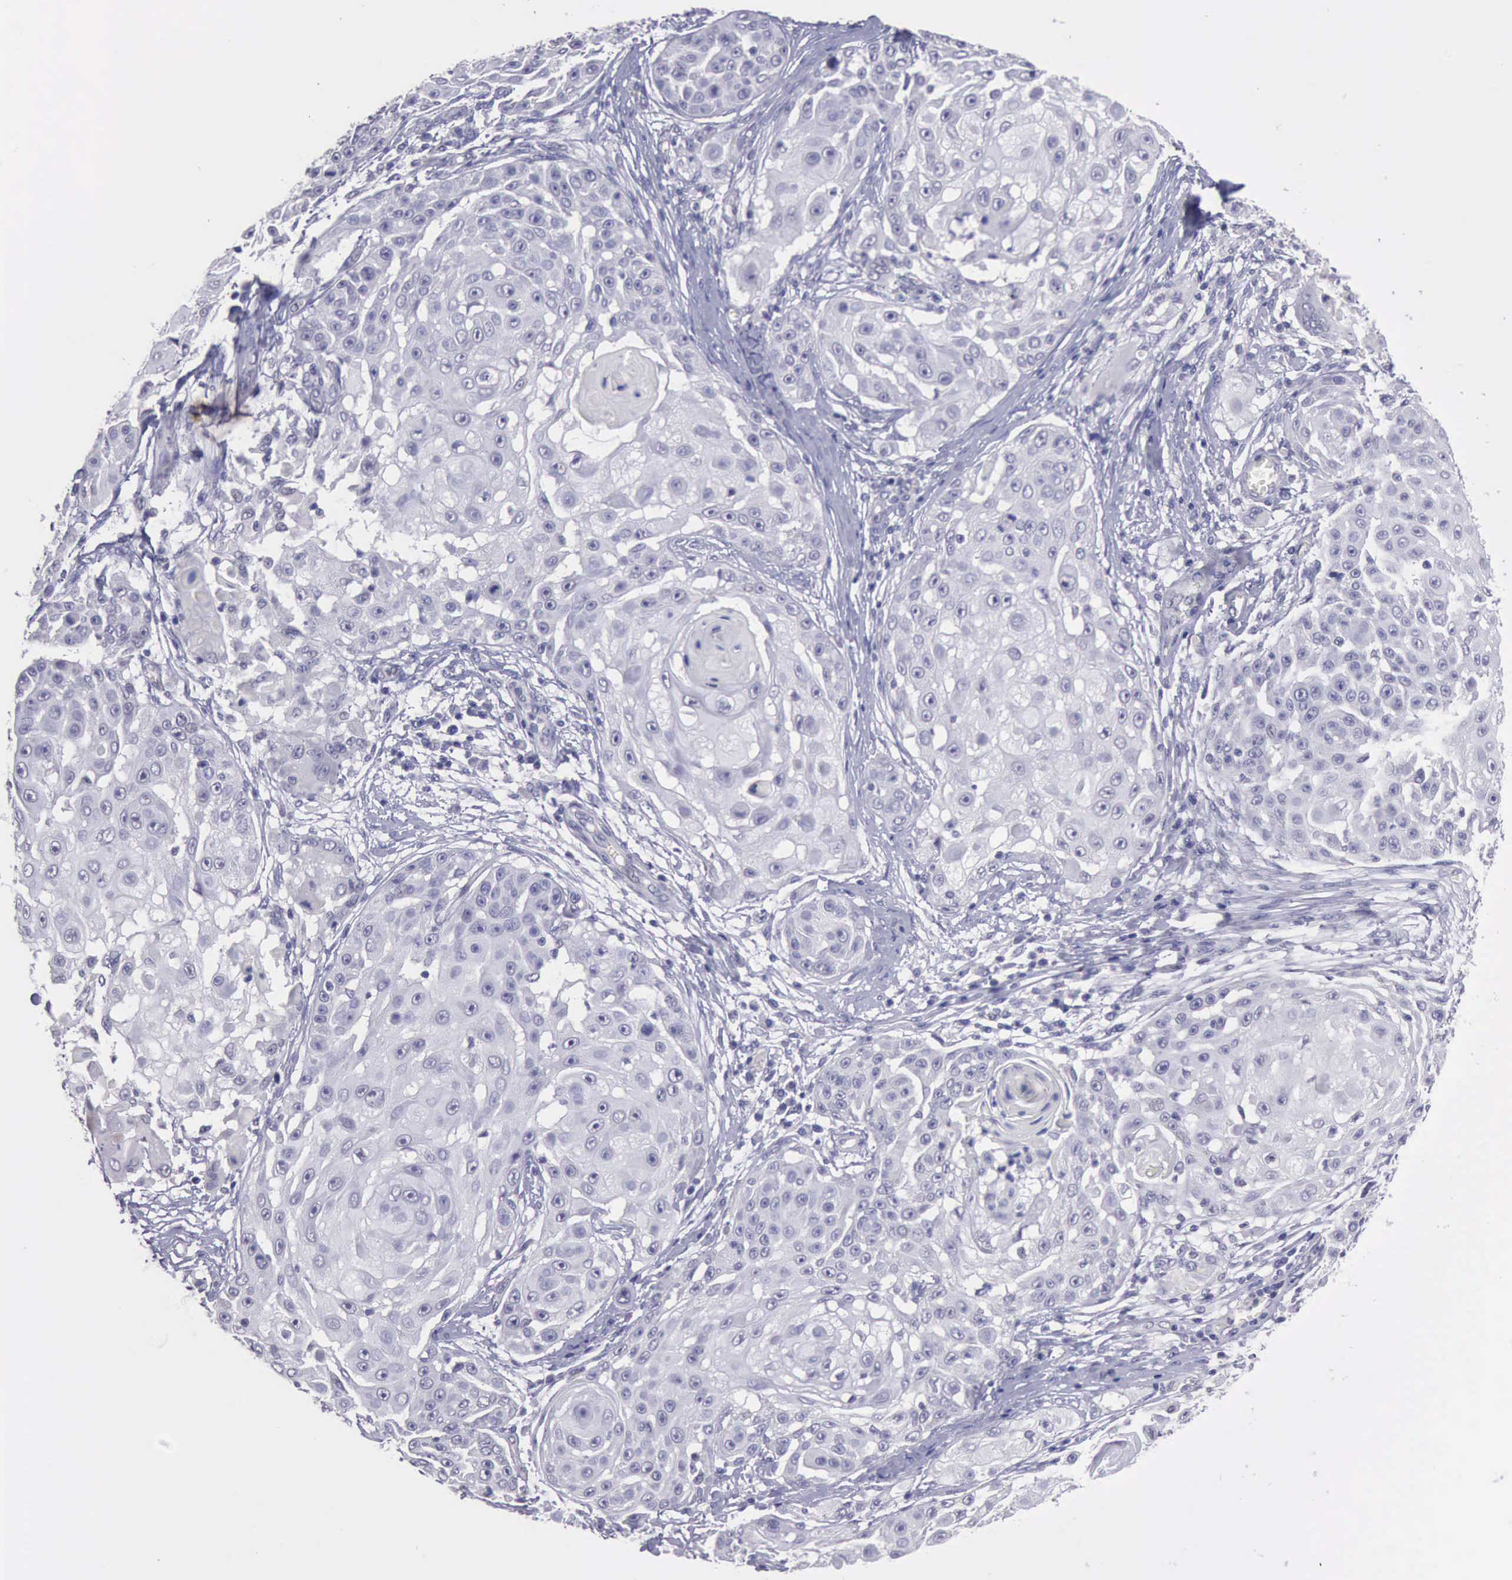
{"staining": {"intensity": "negative", "quantity": "none", "location": "none"}, "tissue": "skin cancer", "cell_type": "Tumor cells", "image_type": "cancer", "snomed": [{"axis": "morphology", "description": "Squamous cell carcinoma, NOS"}, {"axis": "topography", "description": "Skin"}], "caption": "Protein analysis of skin cancer (squamous cell carcinoma) exhibits no significant positivity in tumor cells.", "gene": "KCND1", "patient": {"sex": "female", "age": 57}}